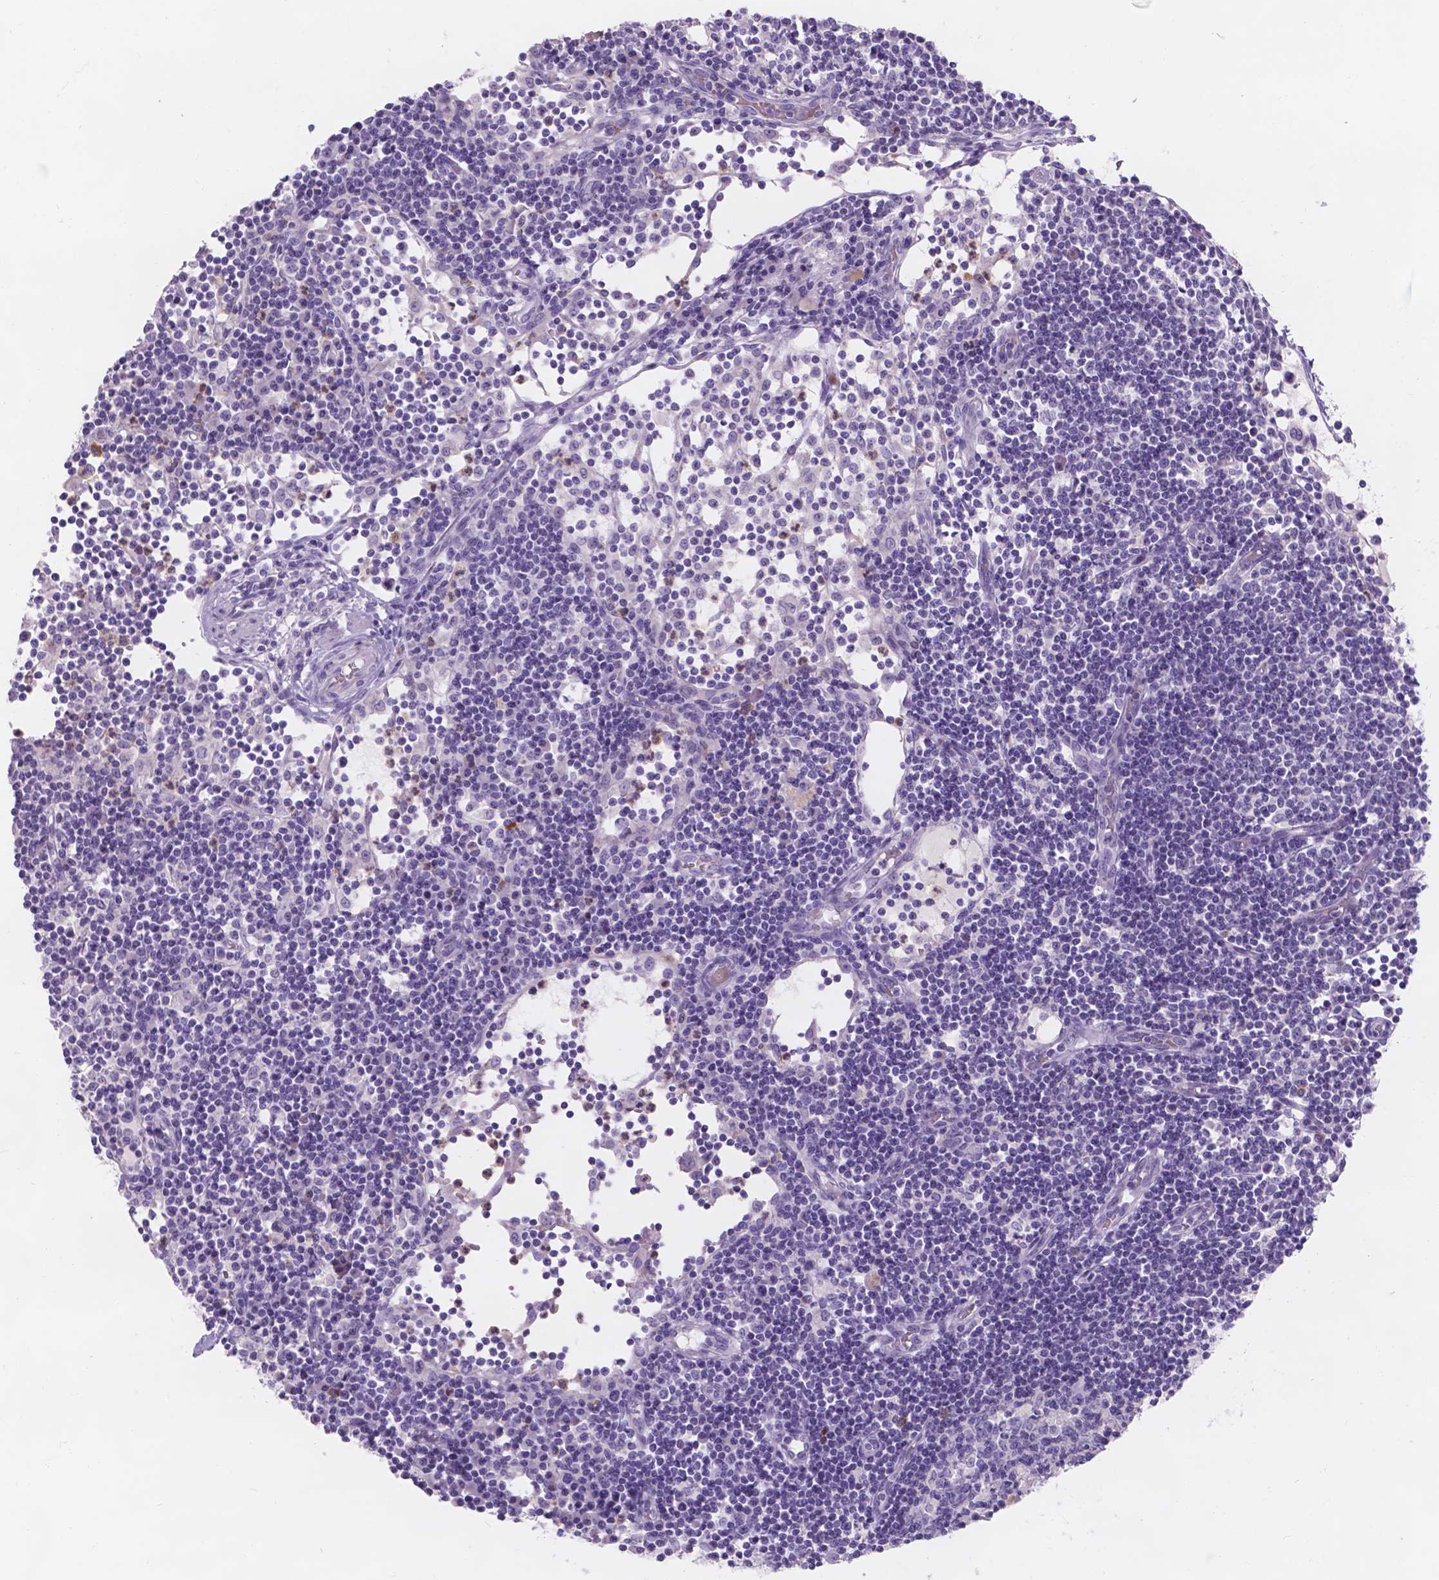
{"staining": {"intensity": "negative", "quantity": "none", "location": "none"}, "tissue": "lymph node", "cell_type": "Germinal center cells", "image_type": "normal", "snomed": [{"axis": "morphology", "description": "Normal tissue, NOS"}, {"axis": "topography", "description": "Lymph node"}], "caption": "DAB immunohistochemical staining of unremarkable human lymph node reveals no significant staining in germinal center cells.", "gene": "GNRHR", "patient": {"sex": "female", "age": 72}}